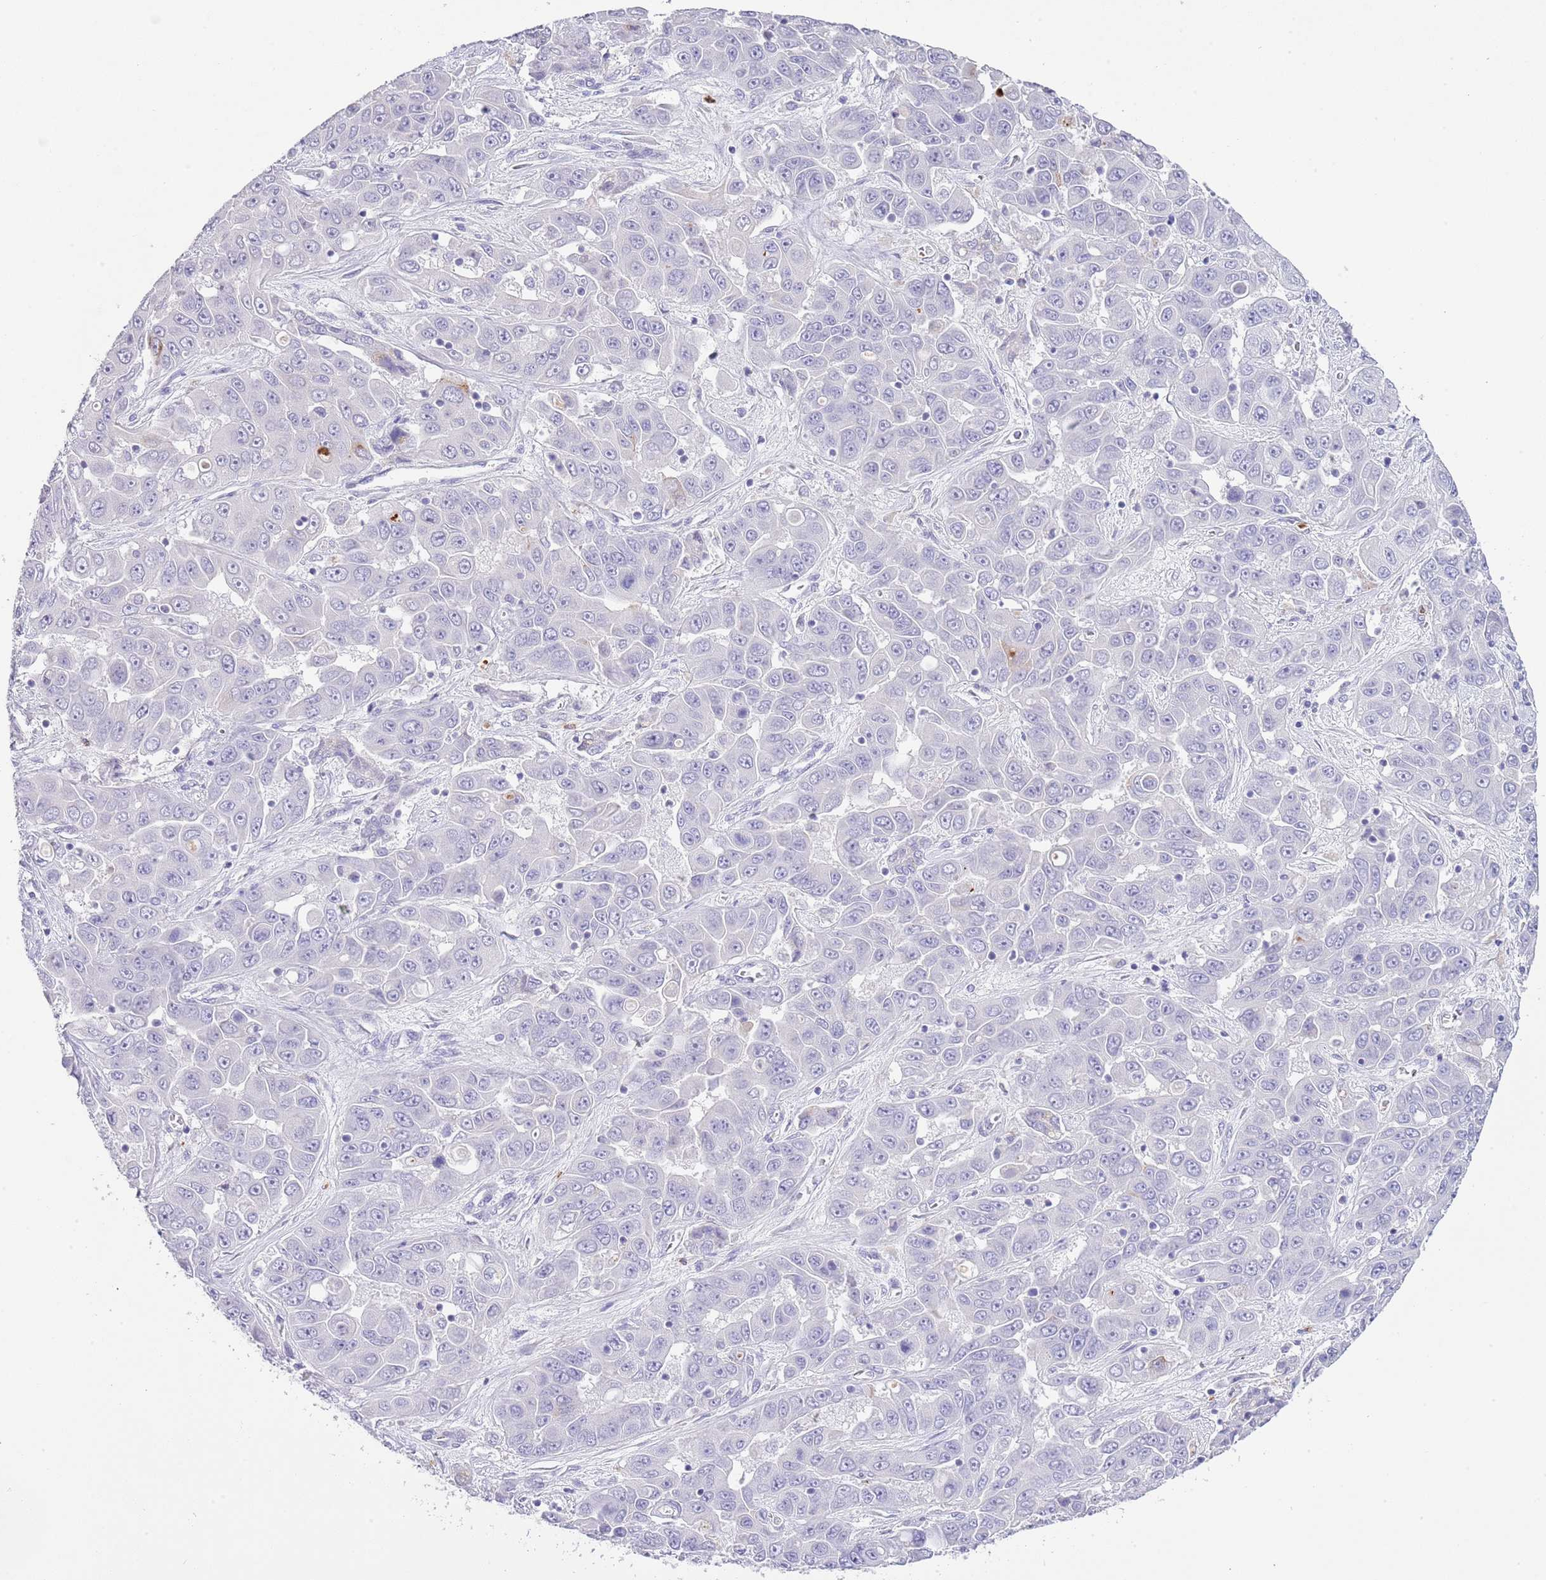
{"staining": {"intensity": "negative", "quantity": "none", "location": "none"}, "tissue": "liver cancer", "cell_type": "Tumor cells", "image_type": "cancer", "snomed": [{"axis": "morphology", "description": "Cholangiocarcinoma"}, {"axis": "topography", "description": "Liver"}], "caption": "There is no significant staining in tumor cells of cholangiocarcinoma (liver).", "gene": "OR2Z1", "patient": {"sex": "female", "age": 52}}